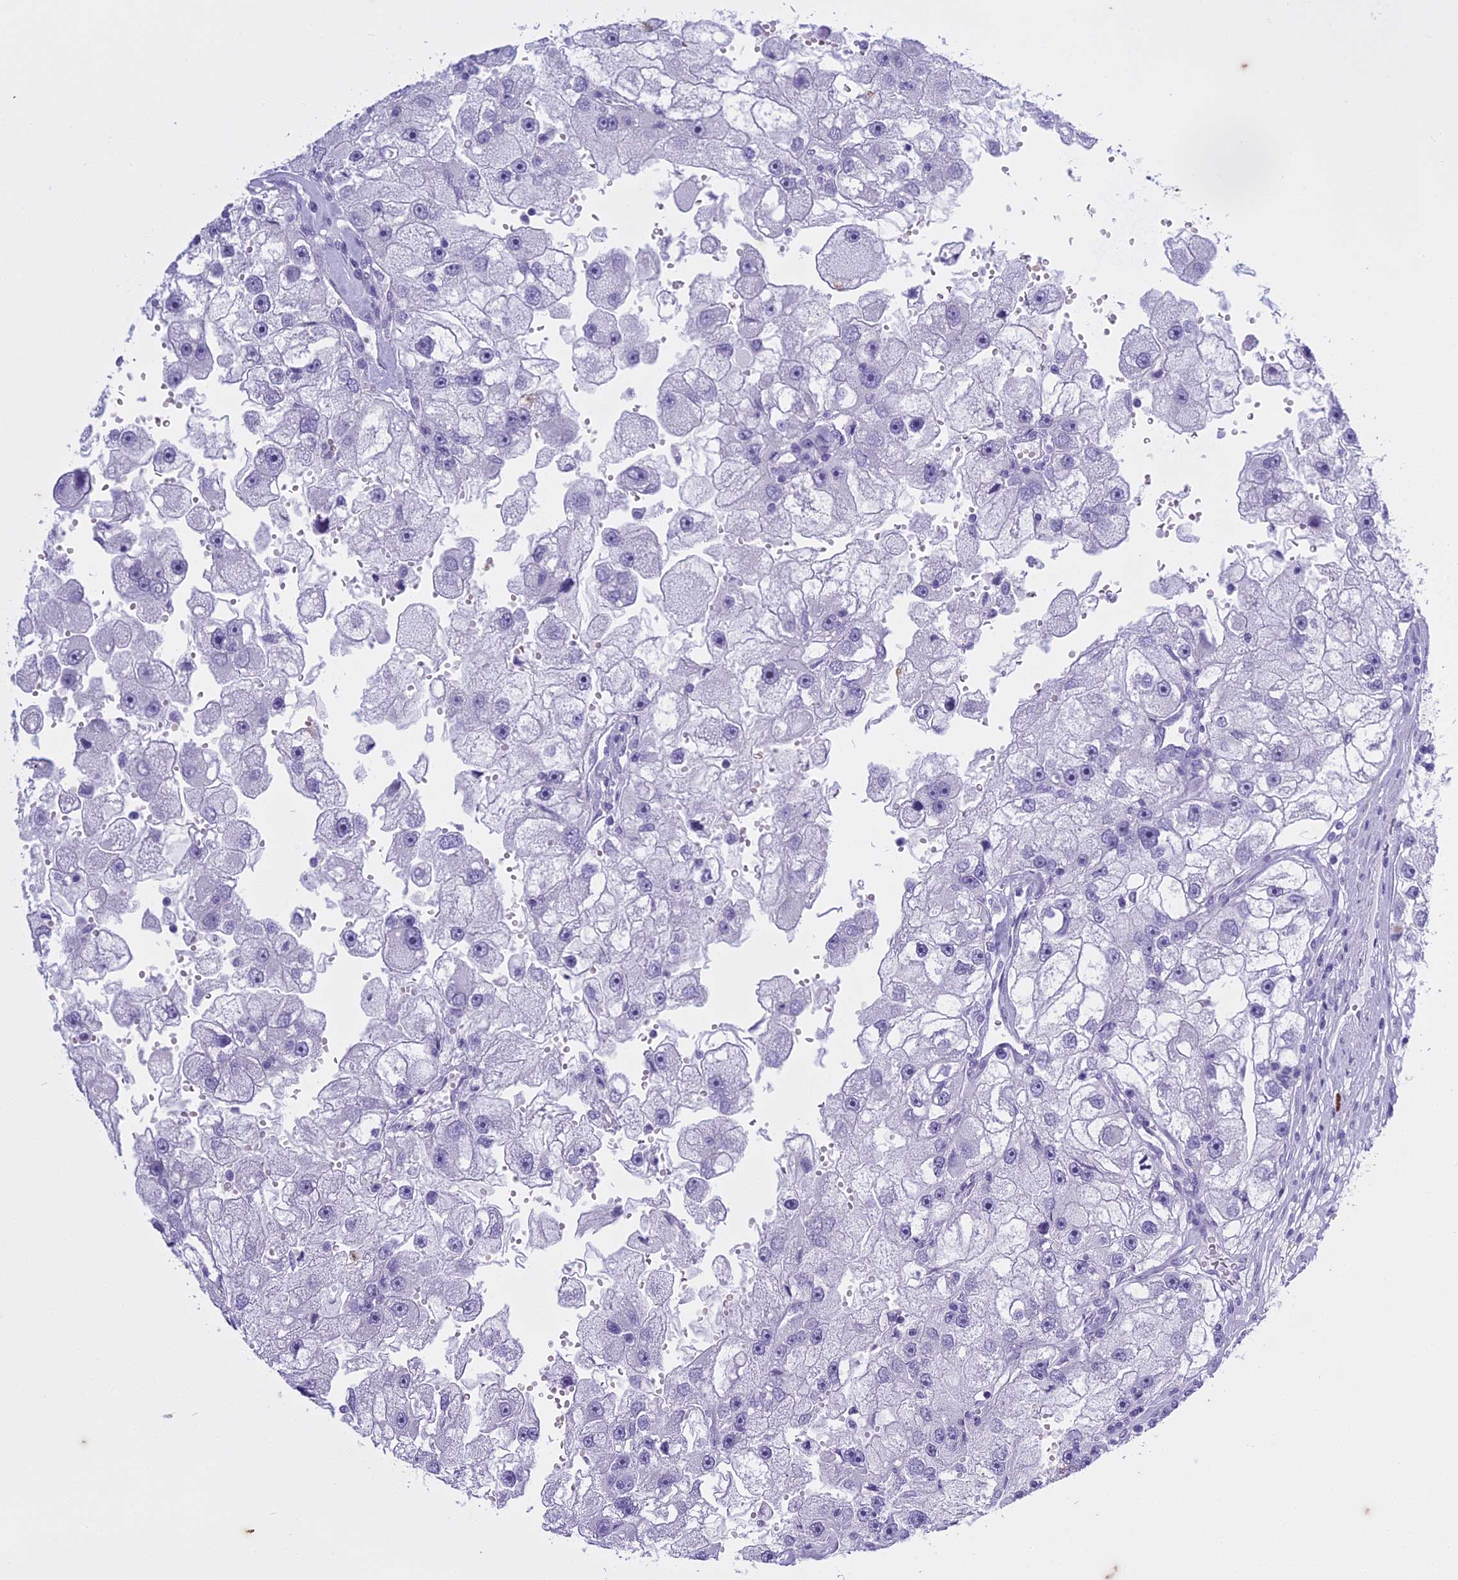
{"staining": {"intensity": "negative", "quantity": "none", "location": "none"}, "tissue": "renal cancer", "cell_type": "Tumor cells", "image_type": "cancer", "snomed": [{"axis": "morphology", "description": "Adenocarcinoma, NOS"}, {"axis": "topography", "description": "Kidney"}], "caption": "This image is of renal cancer stained with immunohistochemistry to label a protein in brown with the nuclei are counter-stained blue. There is no staining in tumor cells.", "gene": "HMGB4", "patient": {"sex": "male", "age": 63}}